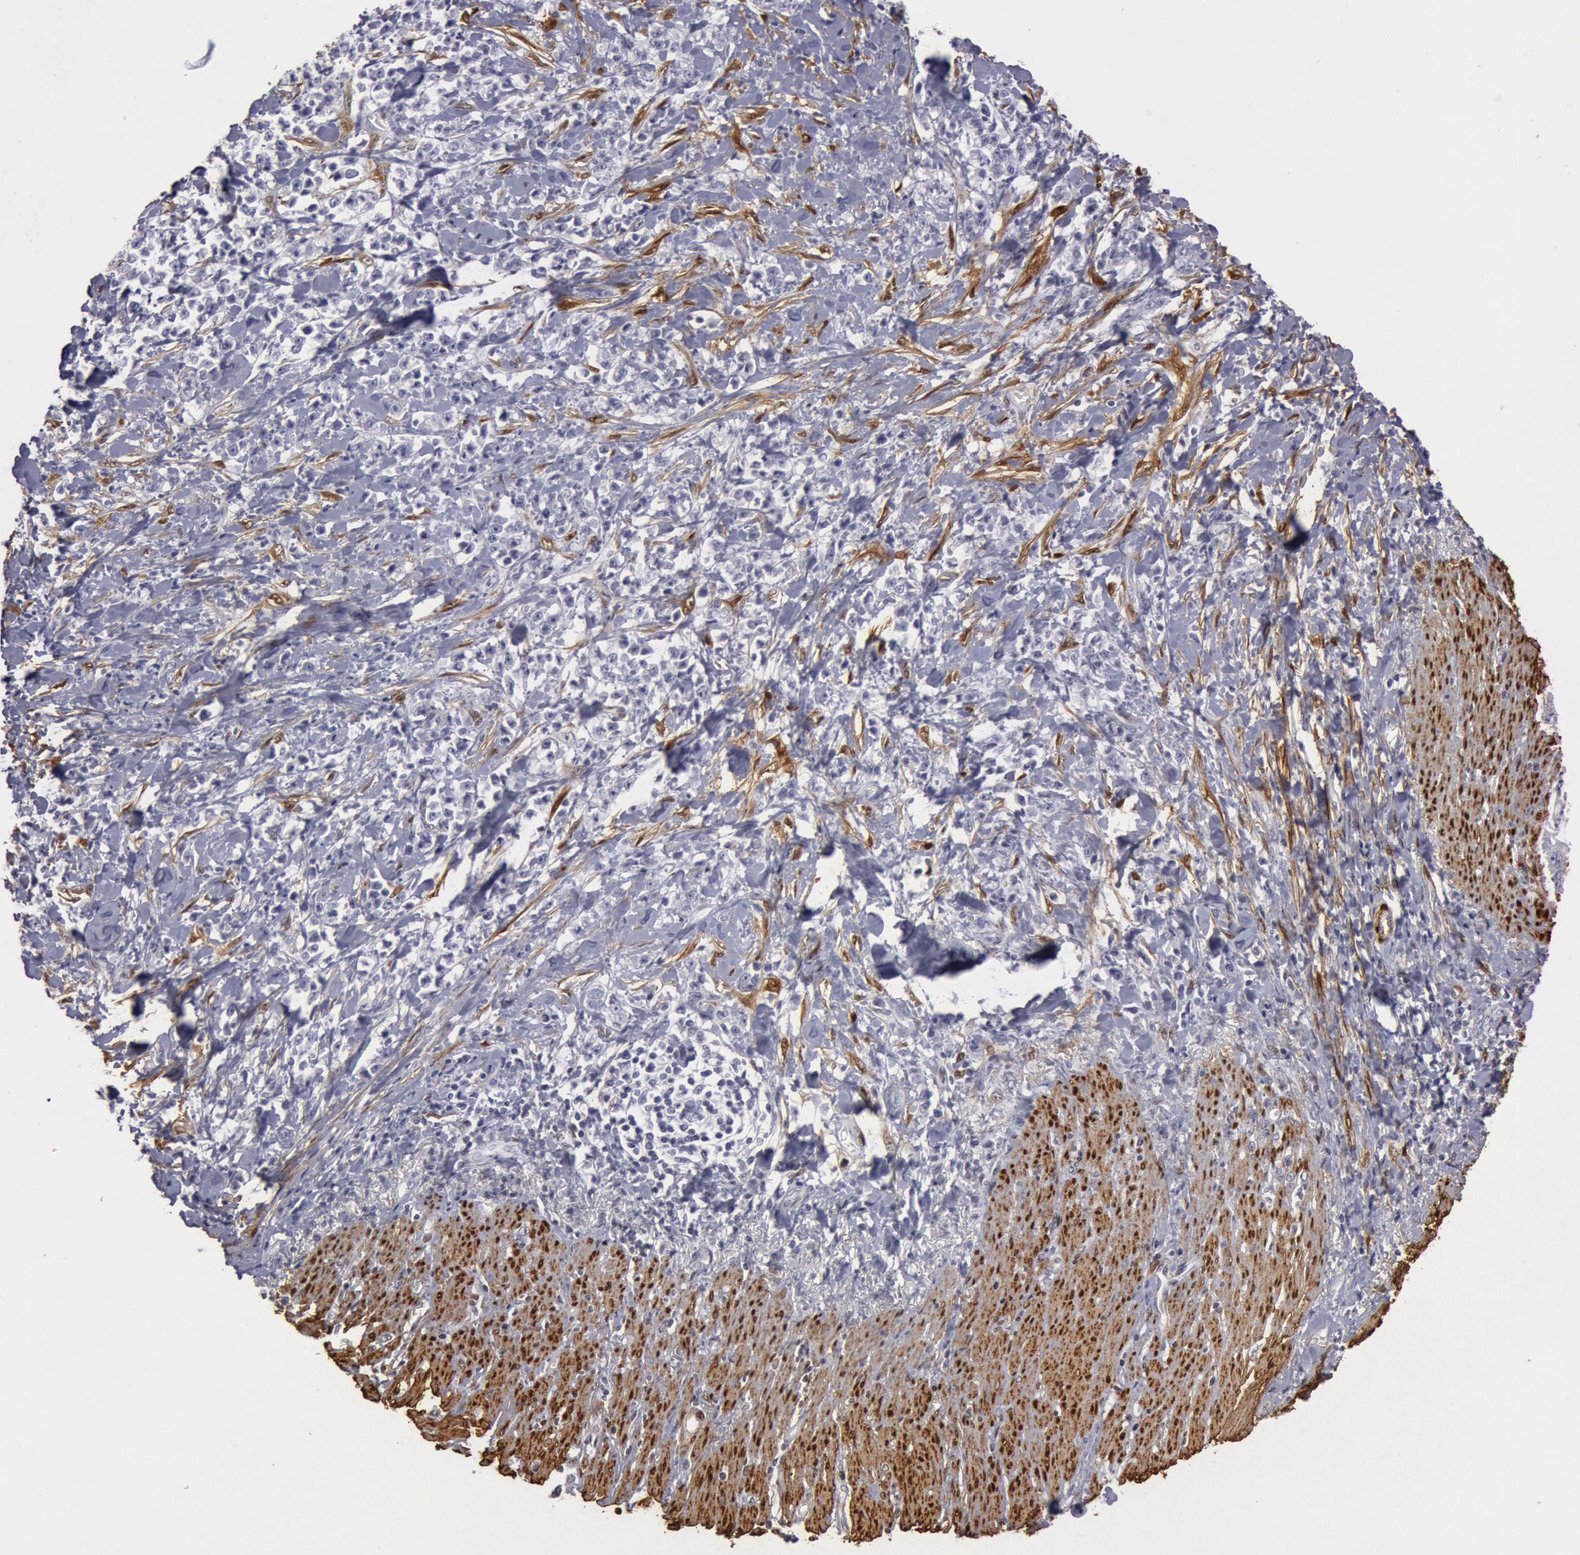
{"staining": {"intensity": "negative", "quantity": "none", "location": "none"}, "tissue": "stomach cancer", "cell_type": "Tumor cells", "image_type": "cancer", "snomed": [{"axis": "morphology", "description": "Adenocarcinoma, NOS"}, {"axis": "topography", "description": "Stomach, lower"}], "caption": "Tumor cells show no significant protein staining in adenocarcinoma (stomach).", "gene": "TAGLN", "patient": {"sex": "male", "age": 88}}